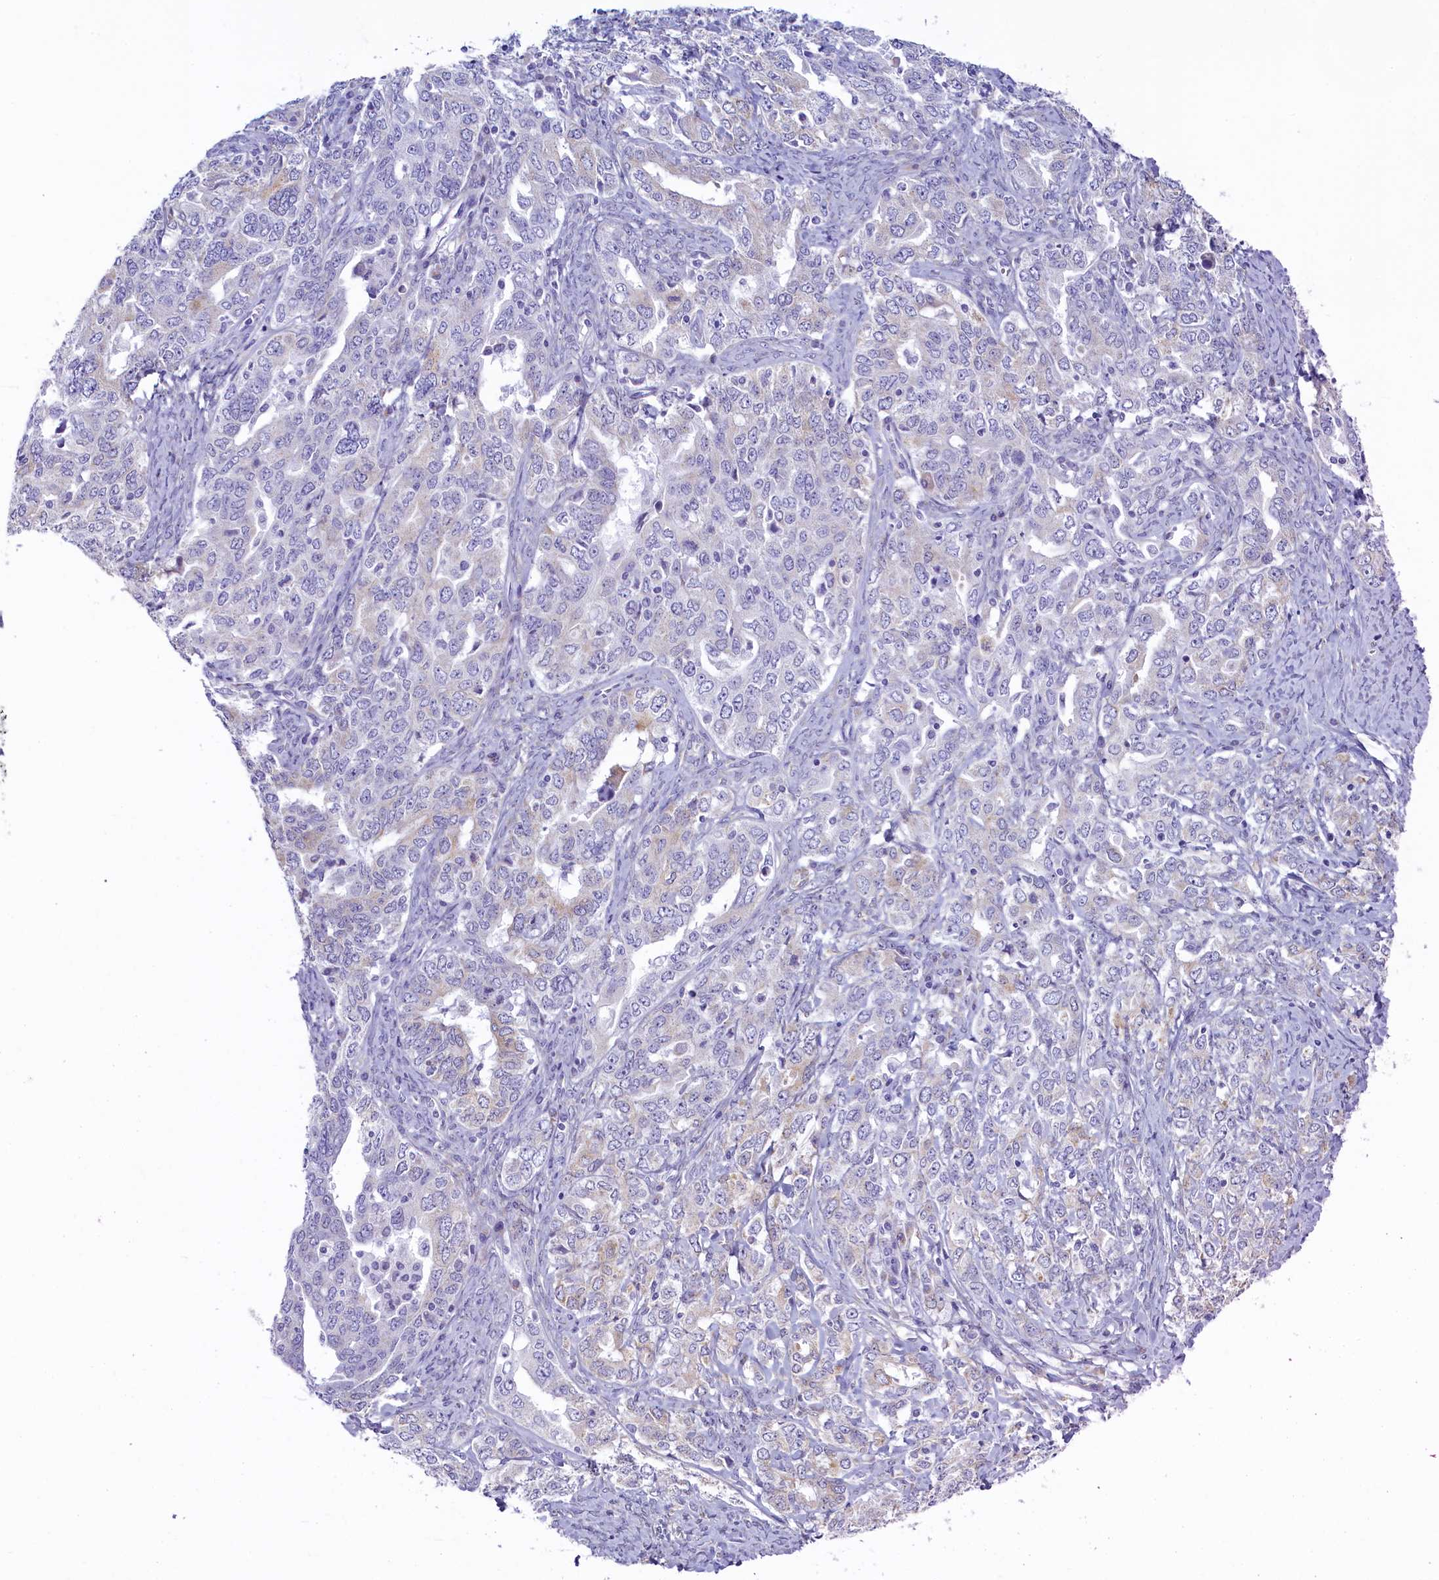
{"staining": {"intensity": "weak", "quantity": "<25%", "location": "cytoplasmic/membranous"}, "tissue": "ovarian cancer", "cell_type": "Tumor cells", "image_type": "cancer", "snomed": [{"axis": "morphology", "description": "Carcinoma, endometroid"}, {"axis": "topography", "description": "Ovary"}], "caption": "Tumor cells show no significant protein staining in ovarian cancer (endometroid carcinoma).", "gene": "SKA3", "patient": {"sex": "female", "age": 62}}